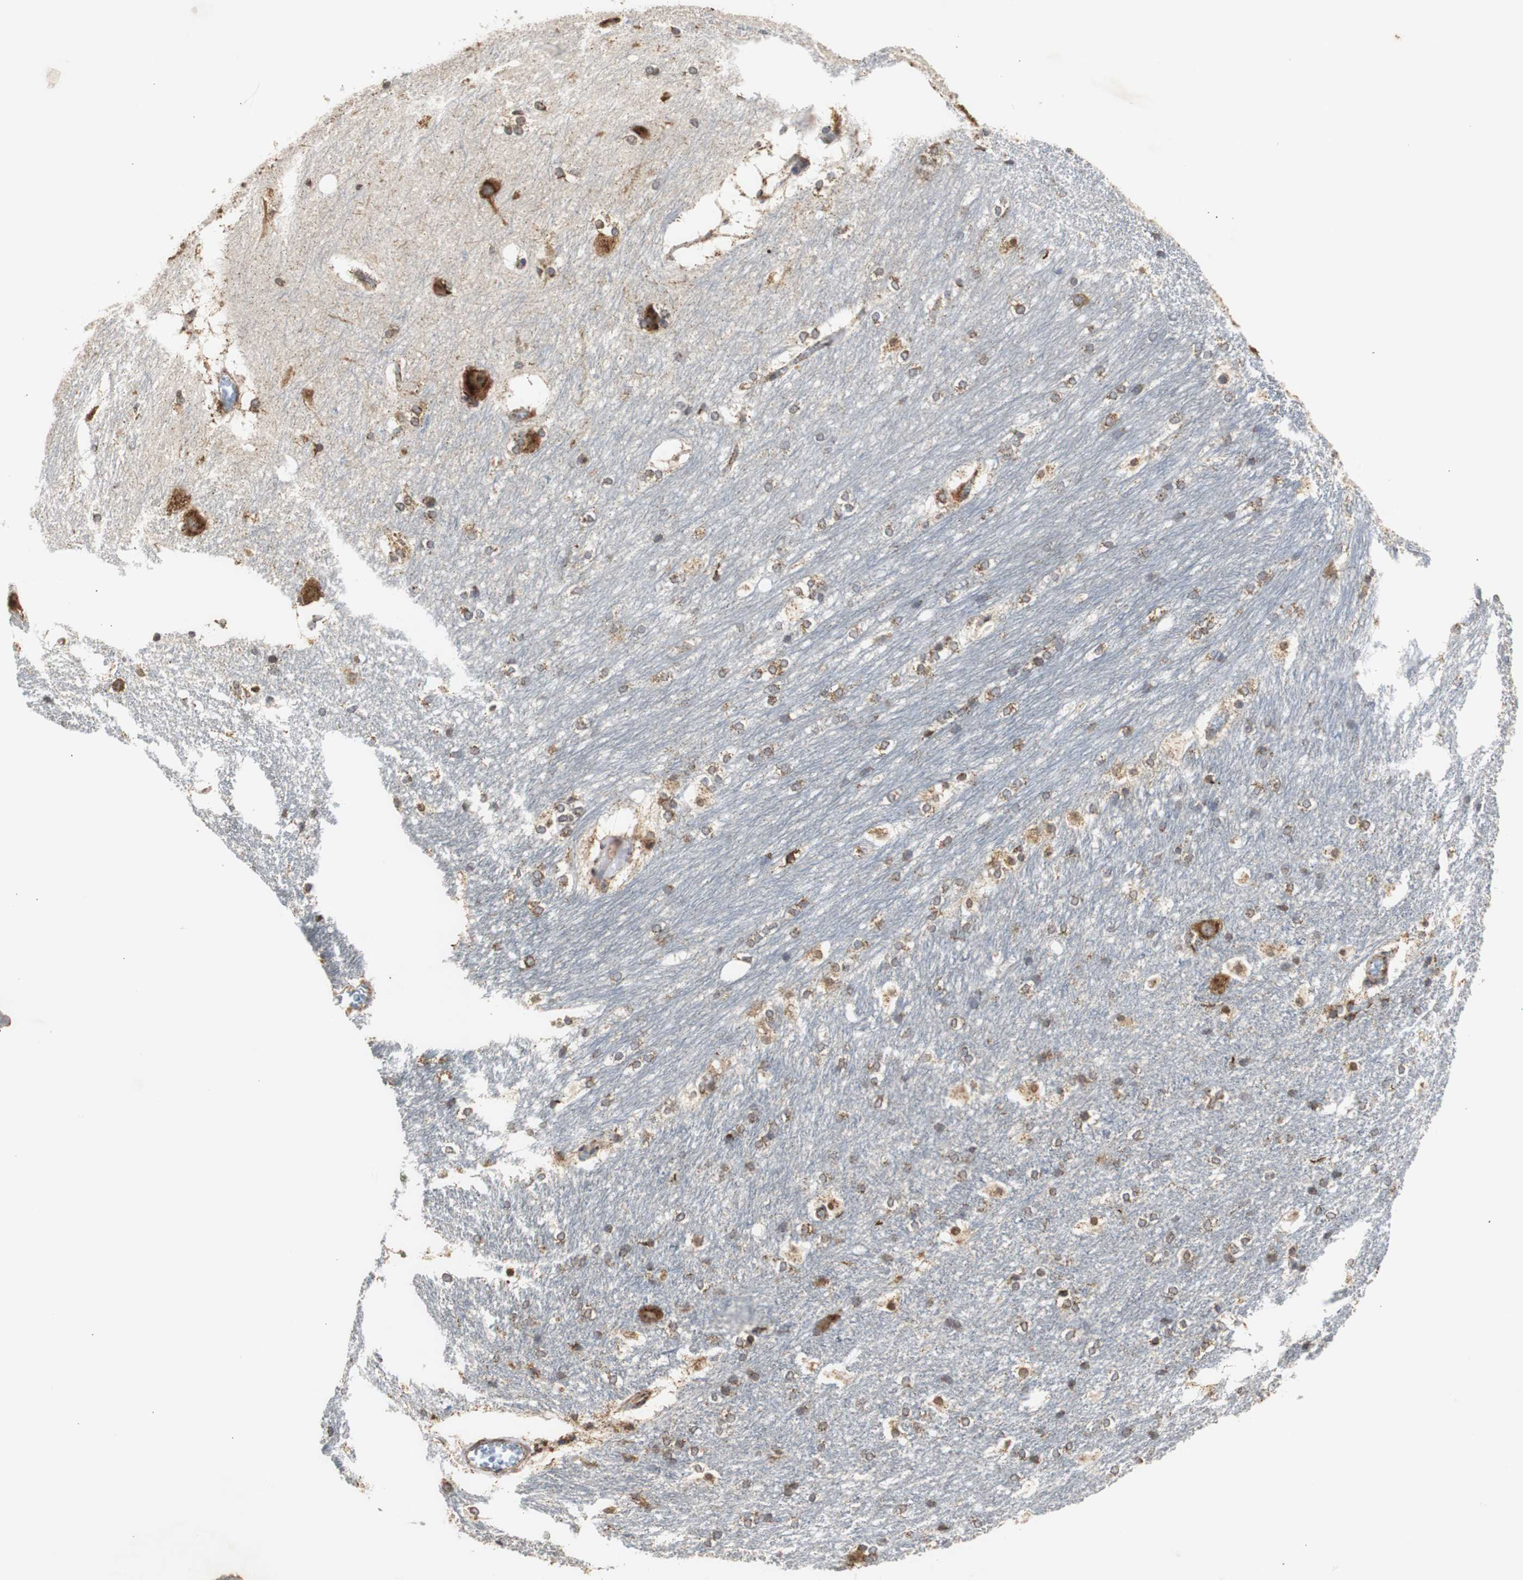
{"staining": {"intensity": "moderate", "quantity": ">75%", "location": "cytoplasmic/membranous"}, "tissue": "hippocampus", "cell_type": "Glial cells", "image_type": "normal", "snomed": [{"axis": "morphology", "description": "Normal tissue, NOS"}, {"axis": "topography", "description": "Hippocampus"}], "caption": "This histopathology image displays IHC staining of benign hippocampus, with medium moderate cytoplasmic/membranous staining in about >75% of glial cells.", "gene": "HSD17B10", "patient": {"sex": "female", "age": 19}}